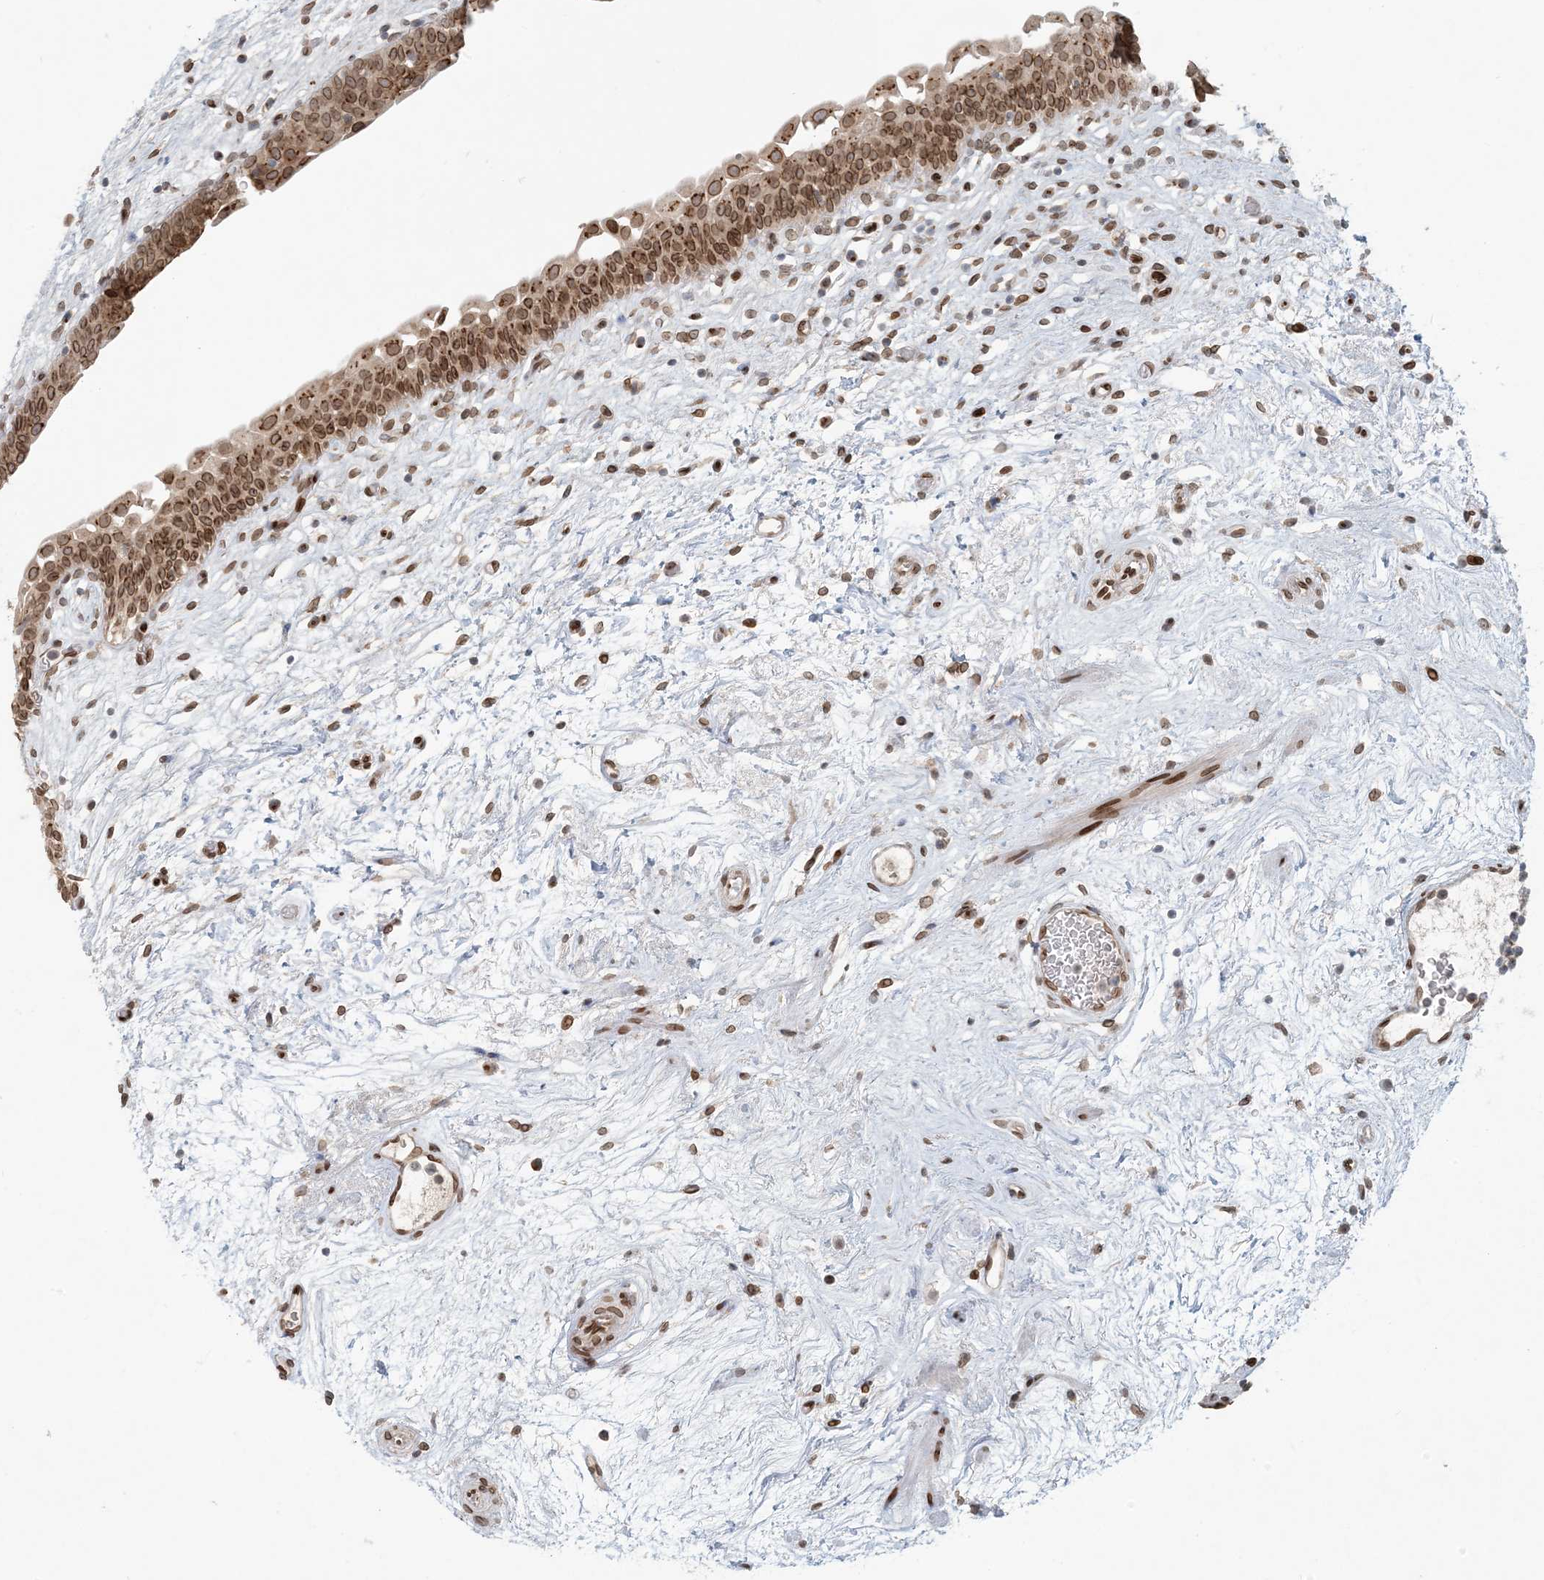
{"staining": {"intensity": "strong", "quantity": "25%-75%", "location": "cytoplasmic/membranous,nuclear"}, "tissue": "urinary bladder", "cell_type": "Urothelial cells", "image_type": "normal", "snomed": [{"axis": "morphology", "description": "Normal tissue, NOS"}, {"axis": "topography", "description": "Urinary bladder"}], "caption": "Urothelial cells exhibit high levels of strong cytoplasmic/membranous,nuclear positivity in about 25%-75% of cells in normal human urinary bladder.", "gene": "SLC35A2", "patient": {"sex": "male", "age": 83}}